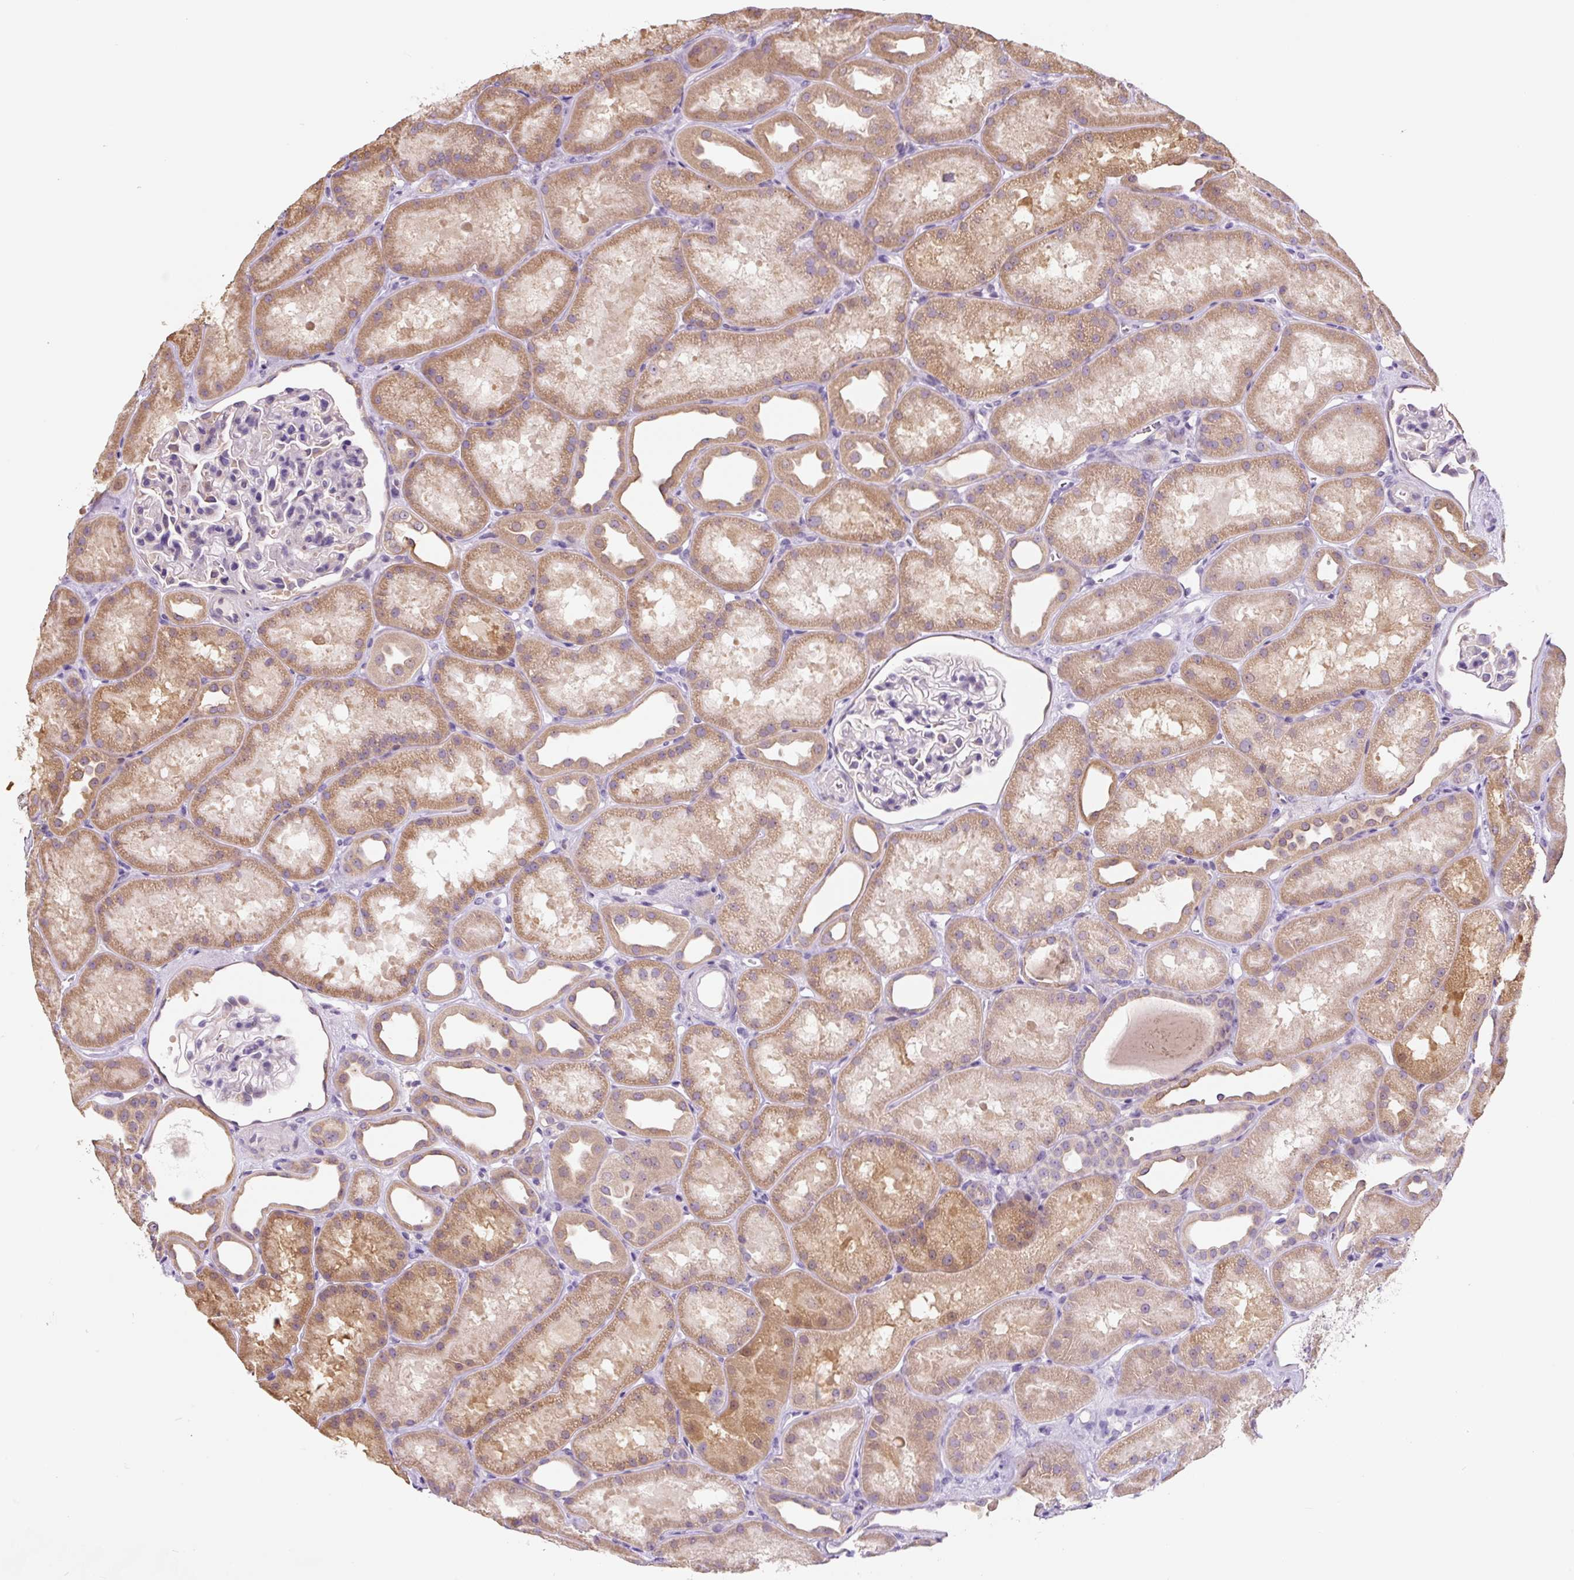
{"staining": {"intensity": "negative", "quantity": "none", "location": "none"}, "tissue": "kidney", "cell_type": "Cells in glomeruli", "image_type": "normal", "snomed": [{"axis": "morphology", "description": "Normal tissue, NOS"}, {"axis": "topography", "description": "Kidney"}], "caption": "A histopathology image of kidney stained for a protein exhibits no brown staining in cells in glomeruli. Brightfield microscopy of immunohistochemistry (IHC) stained with DAB (3,3'-diaminobenzidine) (brown) and hematoxylin (blue), captured at high magnification.", "gene": "ASRGL1", "patient": {"sex": "male", "age": 61}}